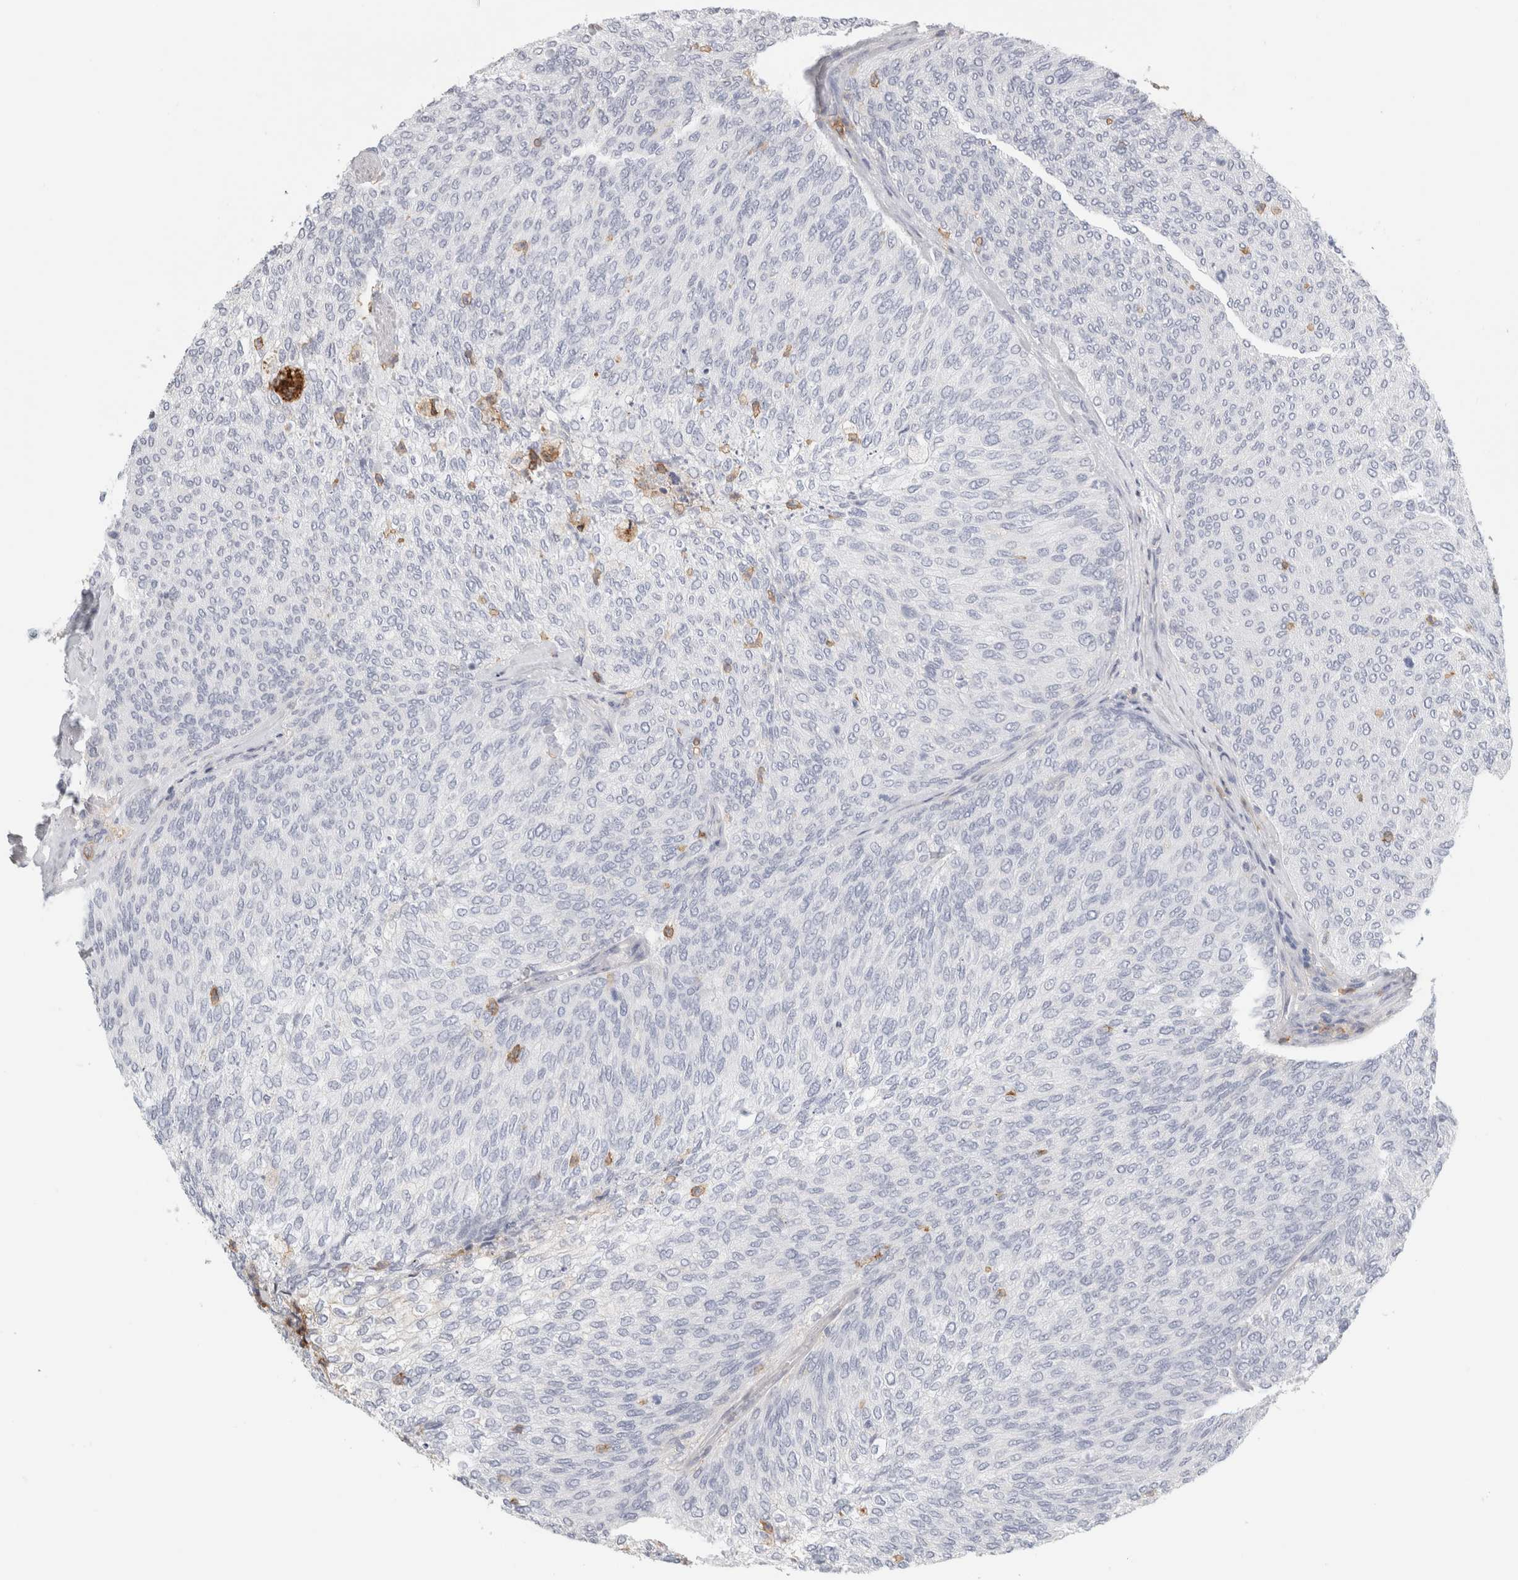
{"staining": {"intensity": "negative", "quantity": "none", "location": "none"}, "tissue": "urothelial cancer", "cell_type": "Tumor cells", "image_type": "cancer", "snomed": [{"axis": "morphology", "description": "Urothelial carcinoma, Low grade"}, {"axis": "topography", "description": "Urinary bladder"}], "caption": "This is an immunohistochemistry (IHC) histopathology image of urothelial carcinoma (low-grade). There is no staining in tumor cells.", "gene": "P2RY2", "patient": {"sex": "female", "age": 79}}